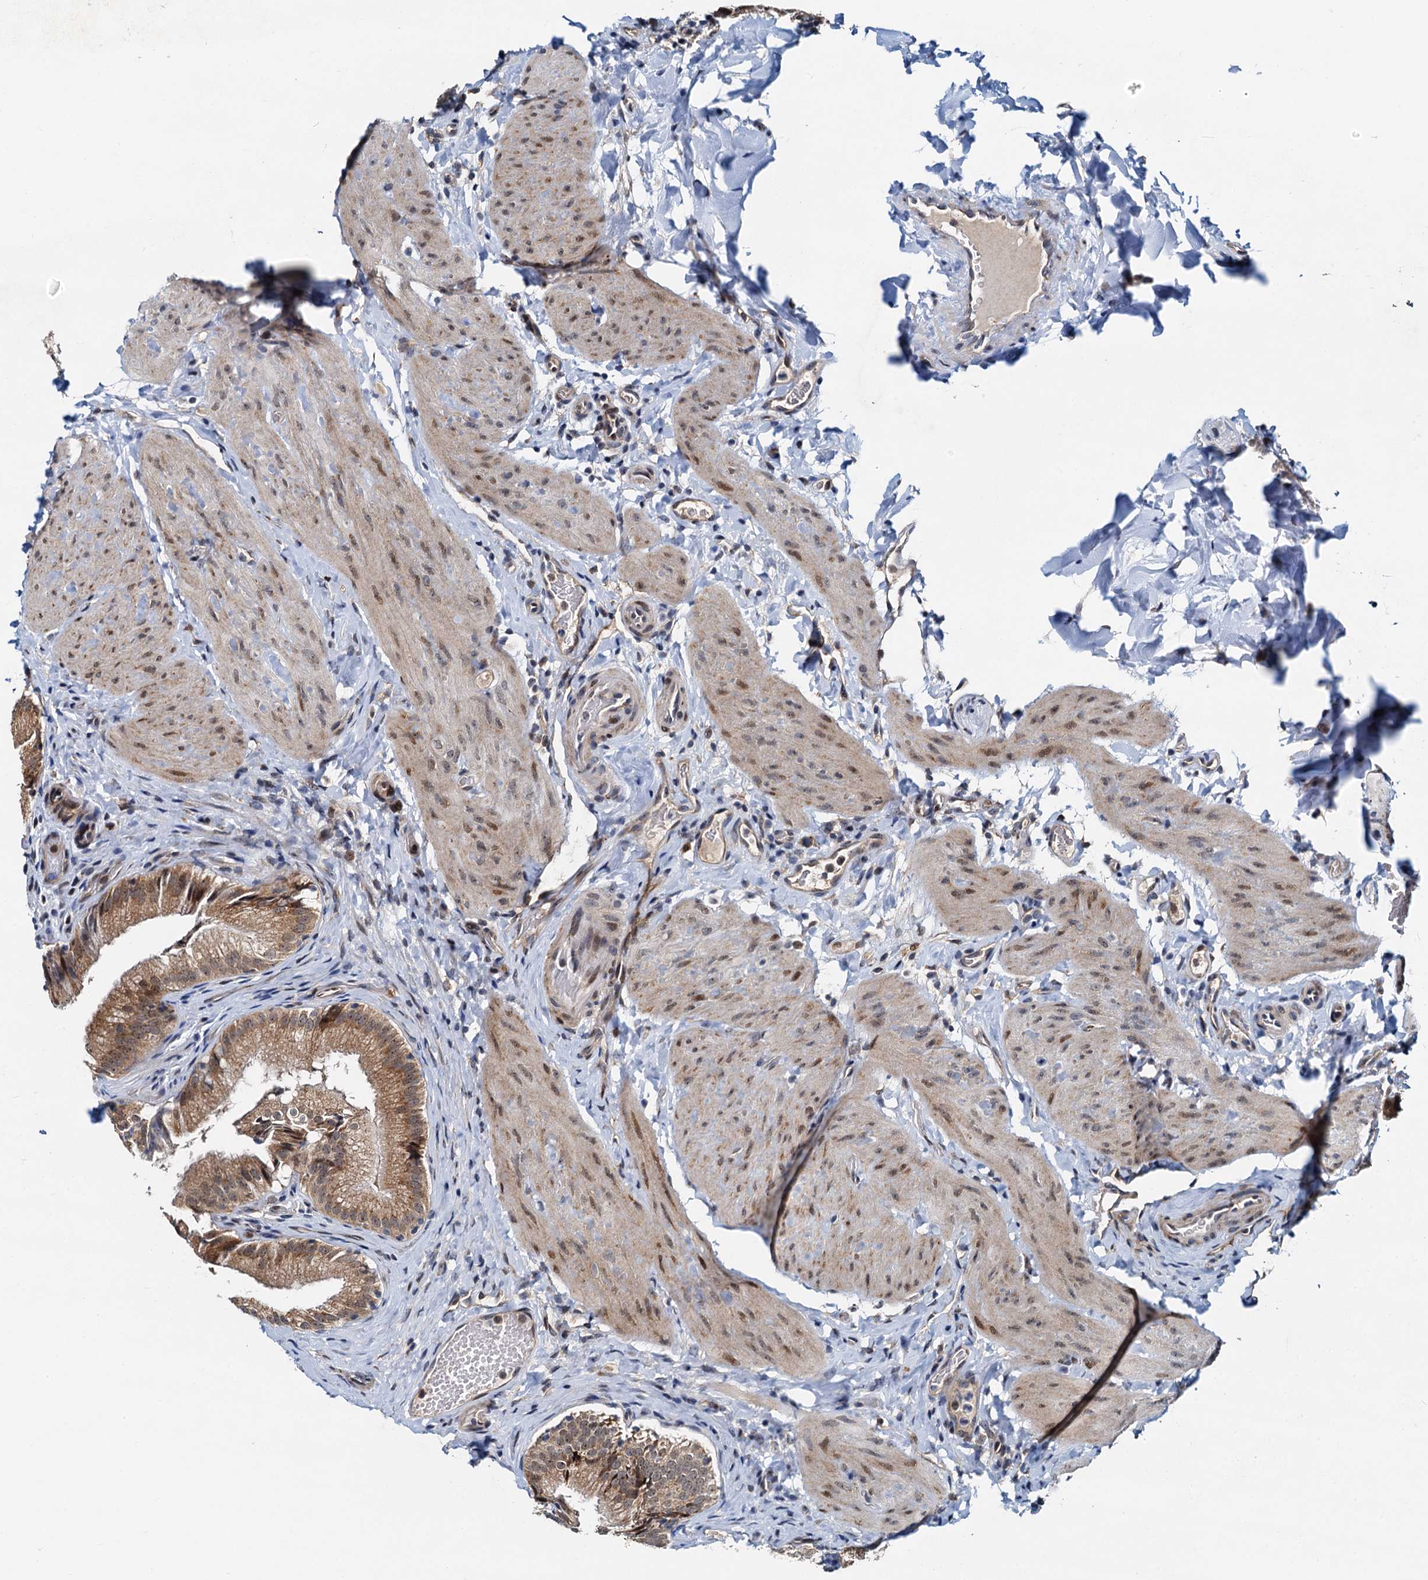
{"staining": {"intensity": "moderate", "quantity": ">75%", "location": "cytoplasmic/membranous"}, "tissue": "gallbladder", "cell_type": "Glandular cells", "image_type": "normal", "snomed": [{"axis": "morphology", "description": "Normal tissue, NOS"}, {"axis": "topography", "description": "Gallbladder"}], "caption": "Protein analysis of normal gallbladder reveals moderate cytoplasmic/membranous staining in approximately >75% of glandular cells. (Stains: DAB in brown, nuclei in blue, Microscopy: brightfield microscopy at high magnification).", "gene": "DNAJC21", "patient": {"sex": "female", "age": 30}}